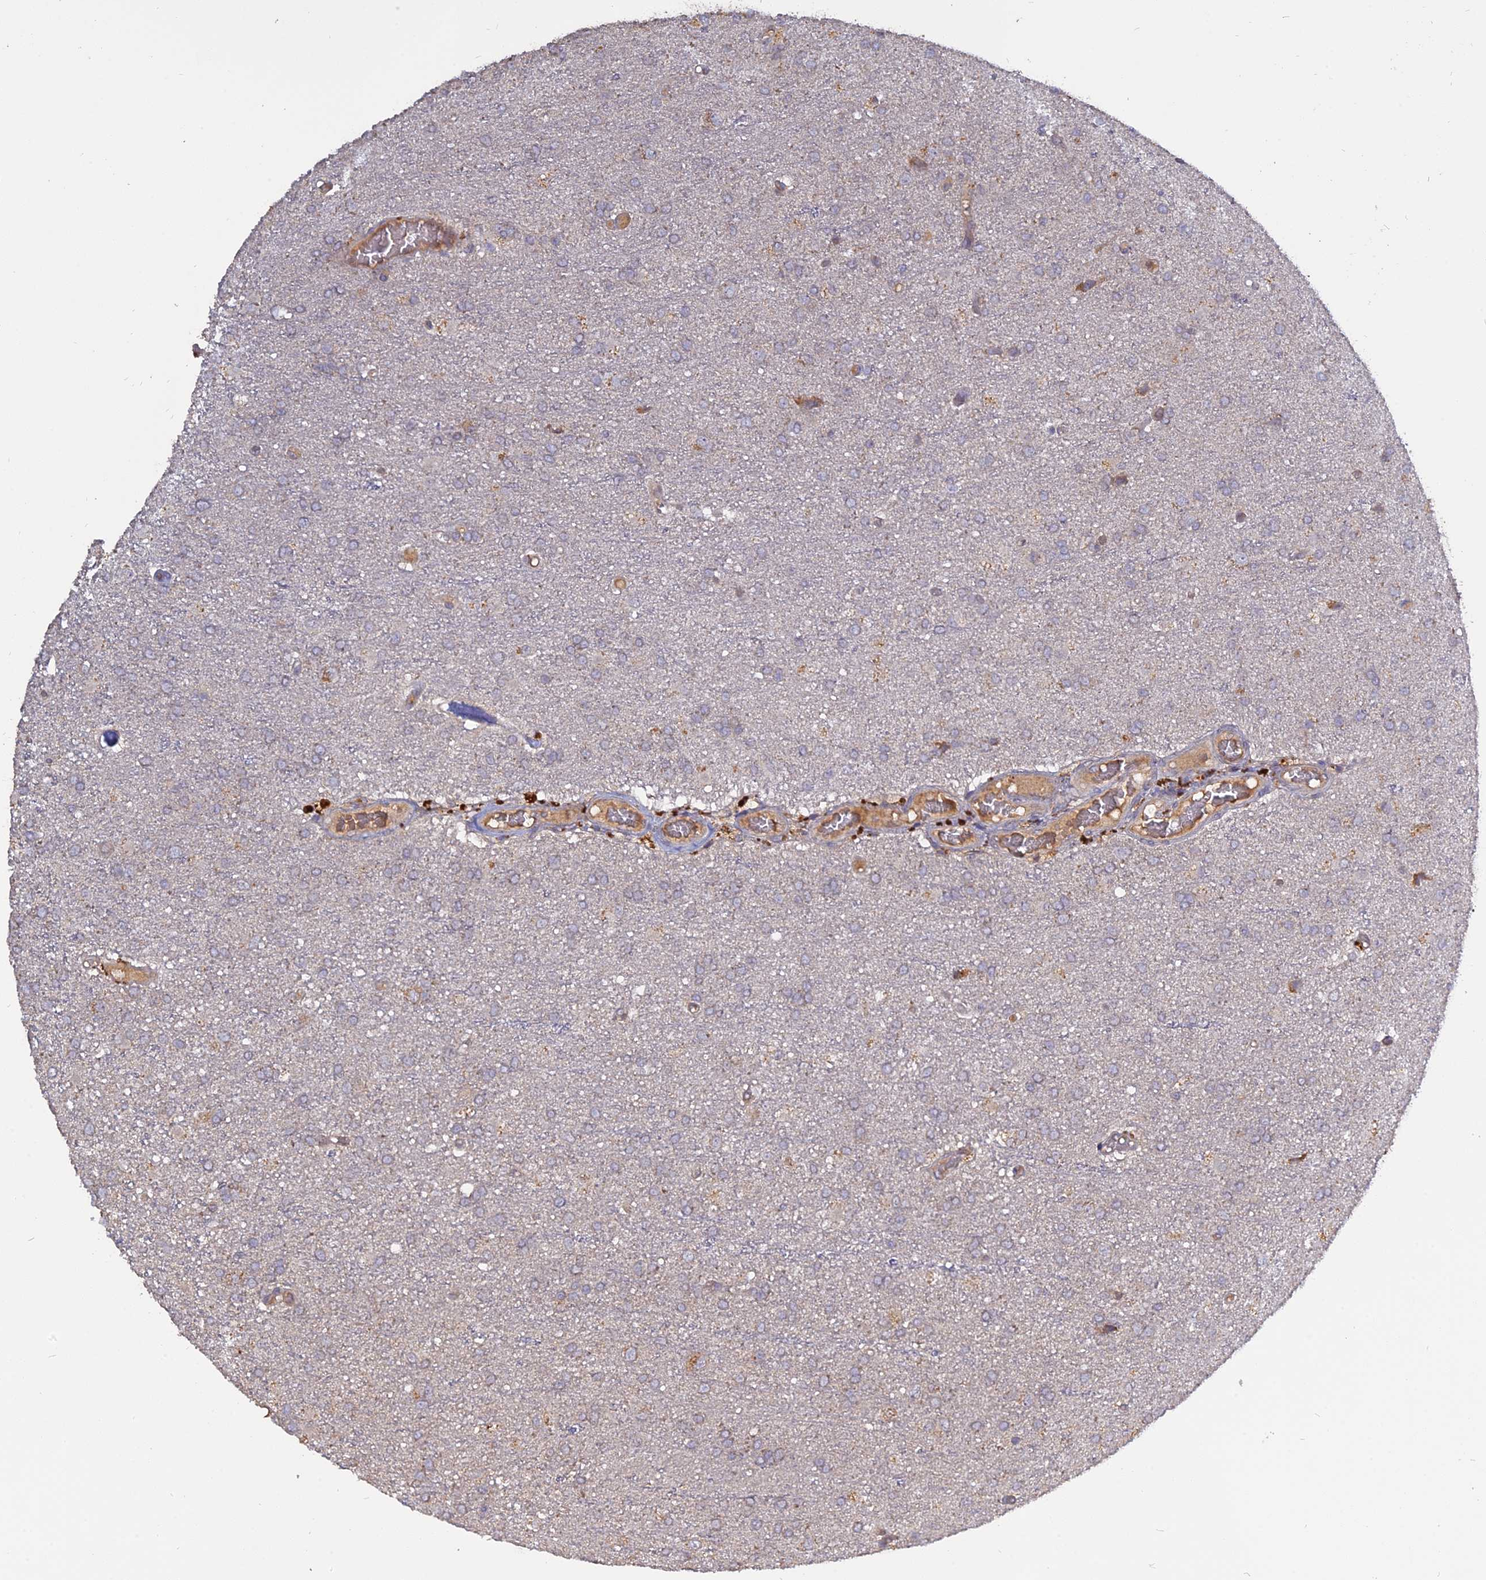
{"staining": {"intensity": "negative", "quantity": "none", "location": "none"}, "tissue": "glioma", "cell_type": "Tumor cells", "image_type": "cancer", "snomed": [{"axis": "morphology", "description": "Glioma, malignant, High grade"}, {"axis": "topography", "description": "Brain"}], "caption": "Malignant glioma (high-grade) was stained to show a protein in brown. There is no significant staining in tumor cells.", "gene": "PPIC", "patient": {"sex": "female", "age": 74}}